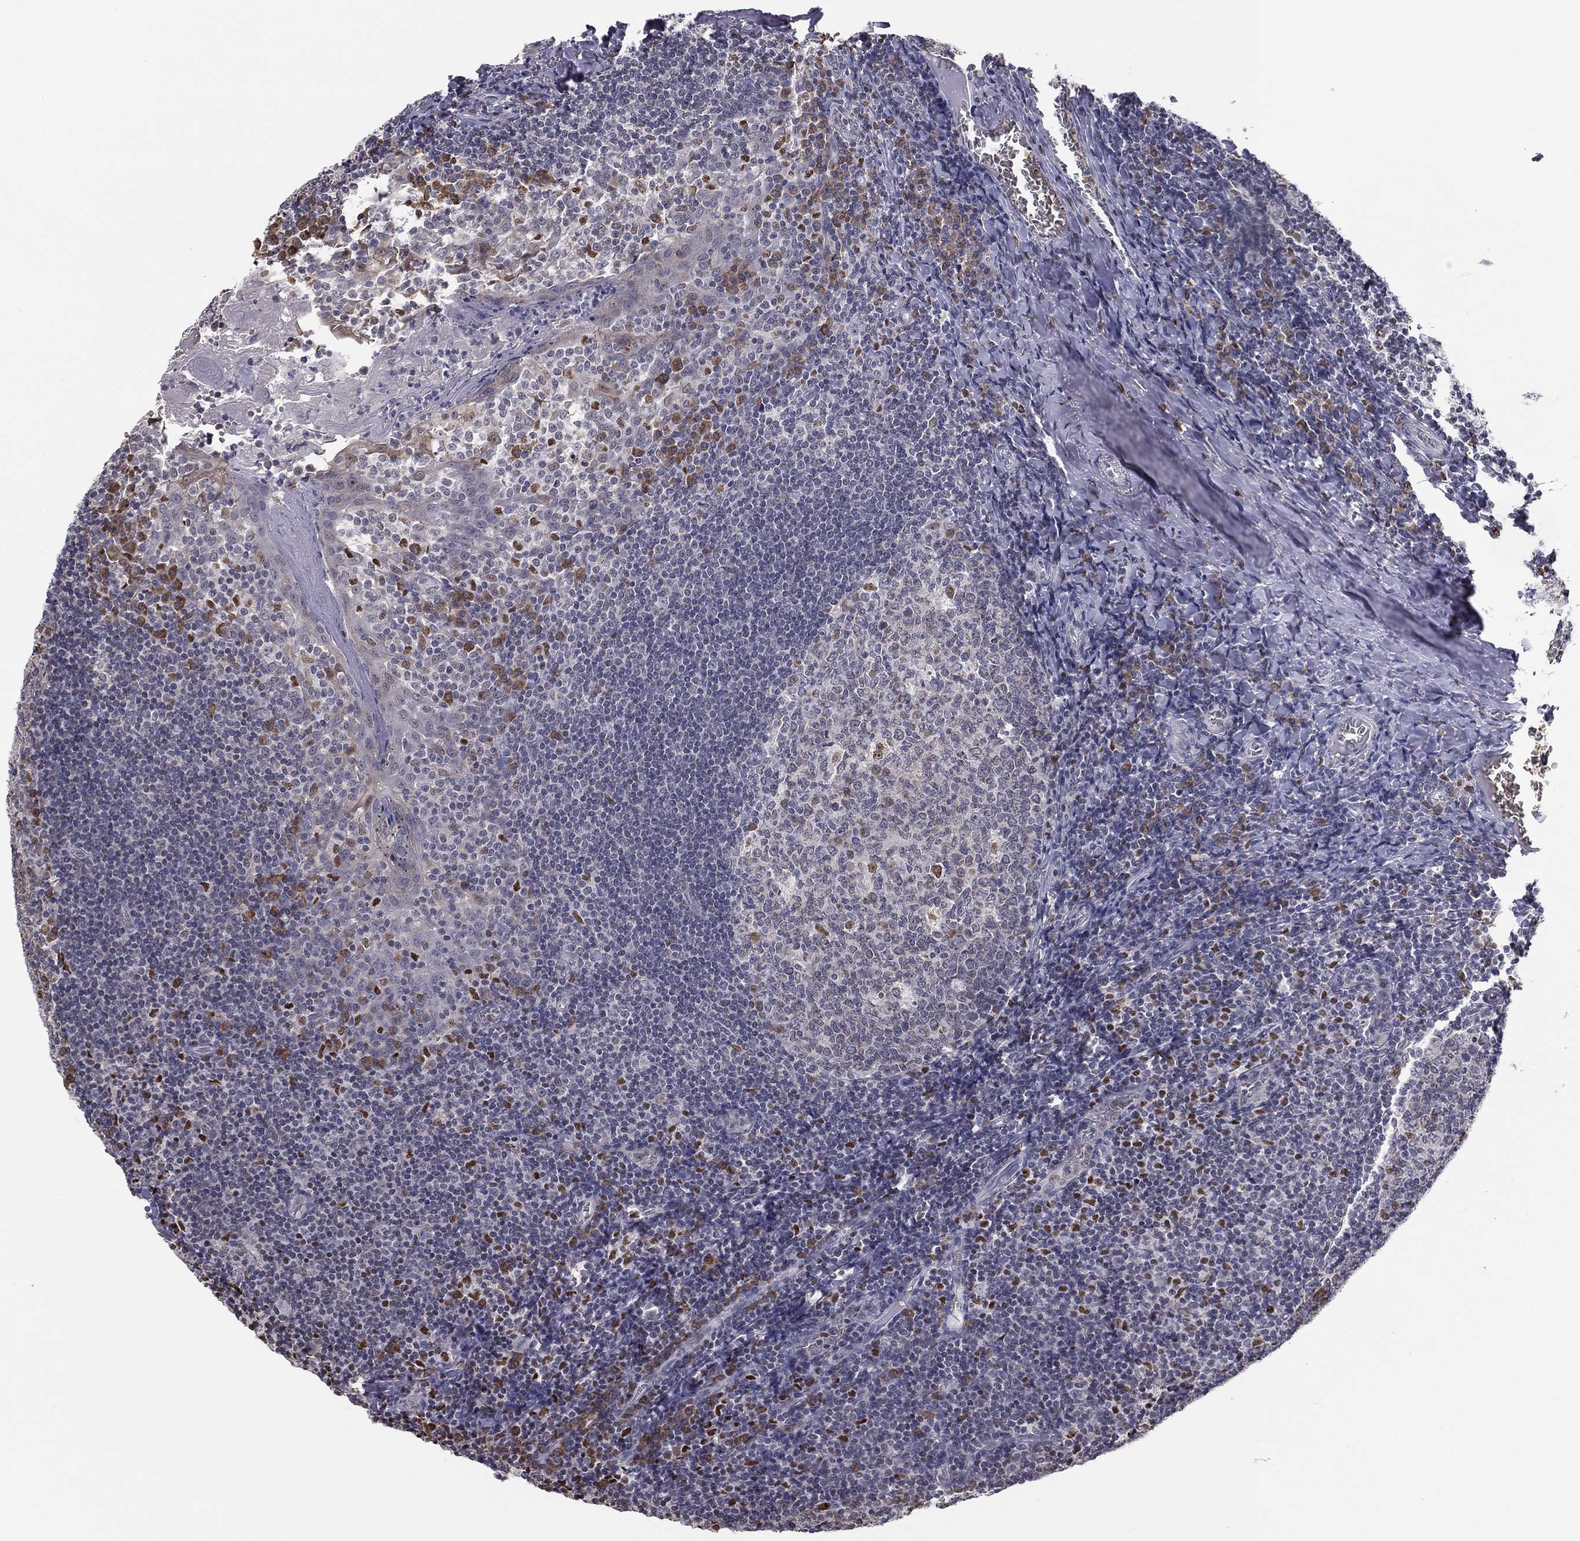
{"staining": {"intensity": "moderate", "quantity": "<25%", "location": "cytoplasmic/membranous"}, "tissue": "tonsil", "cell_type": "Germinal center cells", "image_type": "normal", "snomed": [{"axis": "morphology", "description": "Normal tissue, NOS"}, {"axis": "topography", "description": "Tonsil"}], "caption": "A low amount of moderate cytoplasmic/membranous staining is present in about <25% of germinal center cells in normal tonsil. The staining was performed using DAB, with brown indicating positive protein expression. Nuclei are stained blue with hematoxylin.", "gene": "HSPB2", "patient": {"sex": "female", "age": 13}}